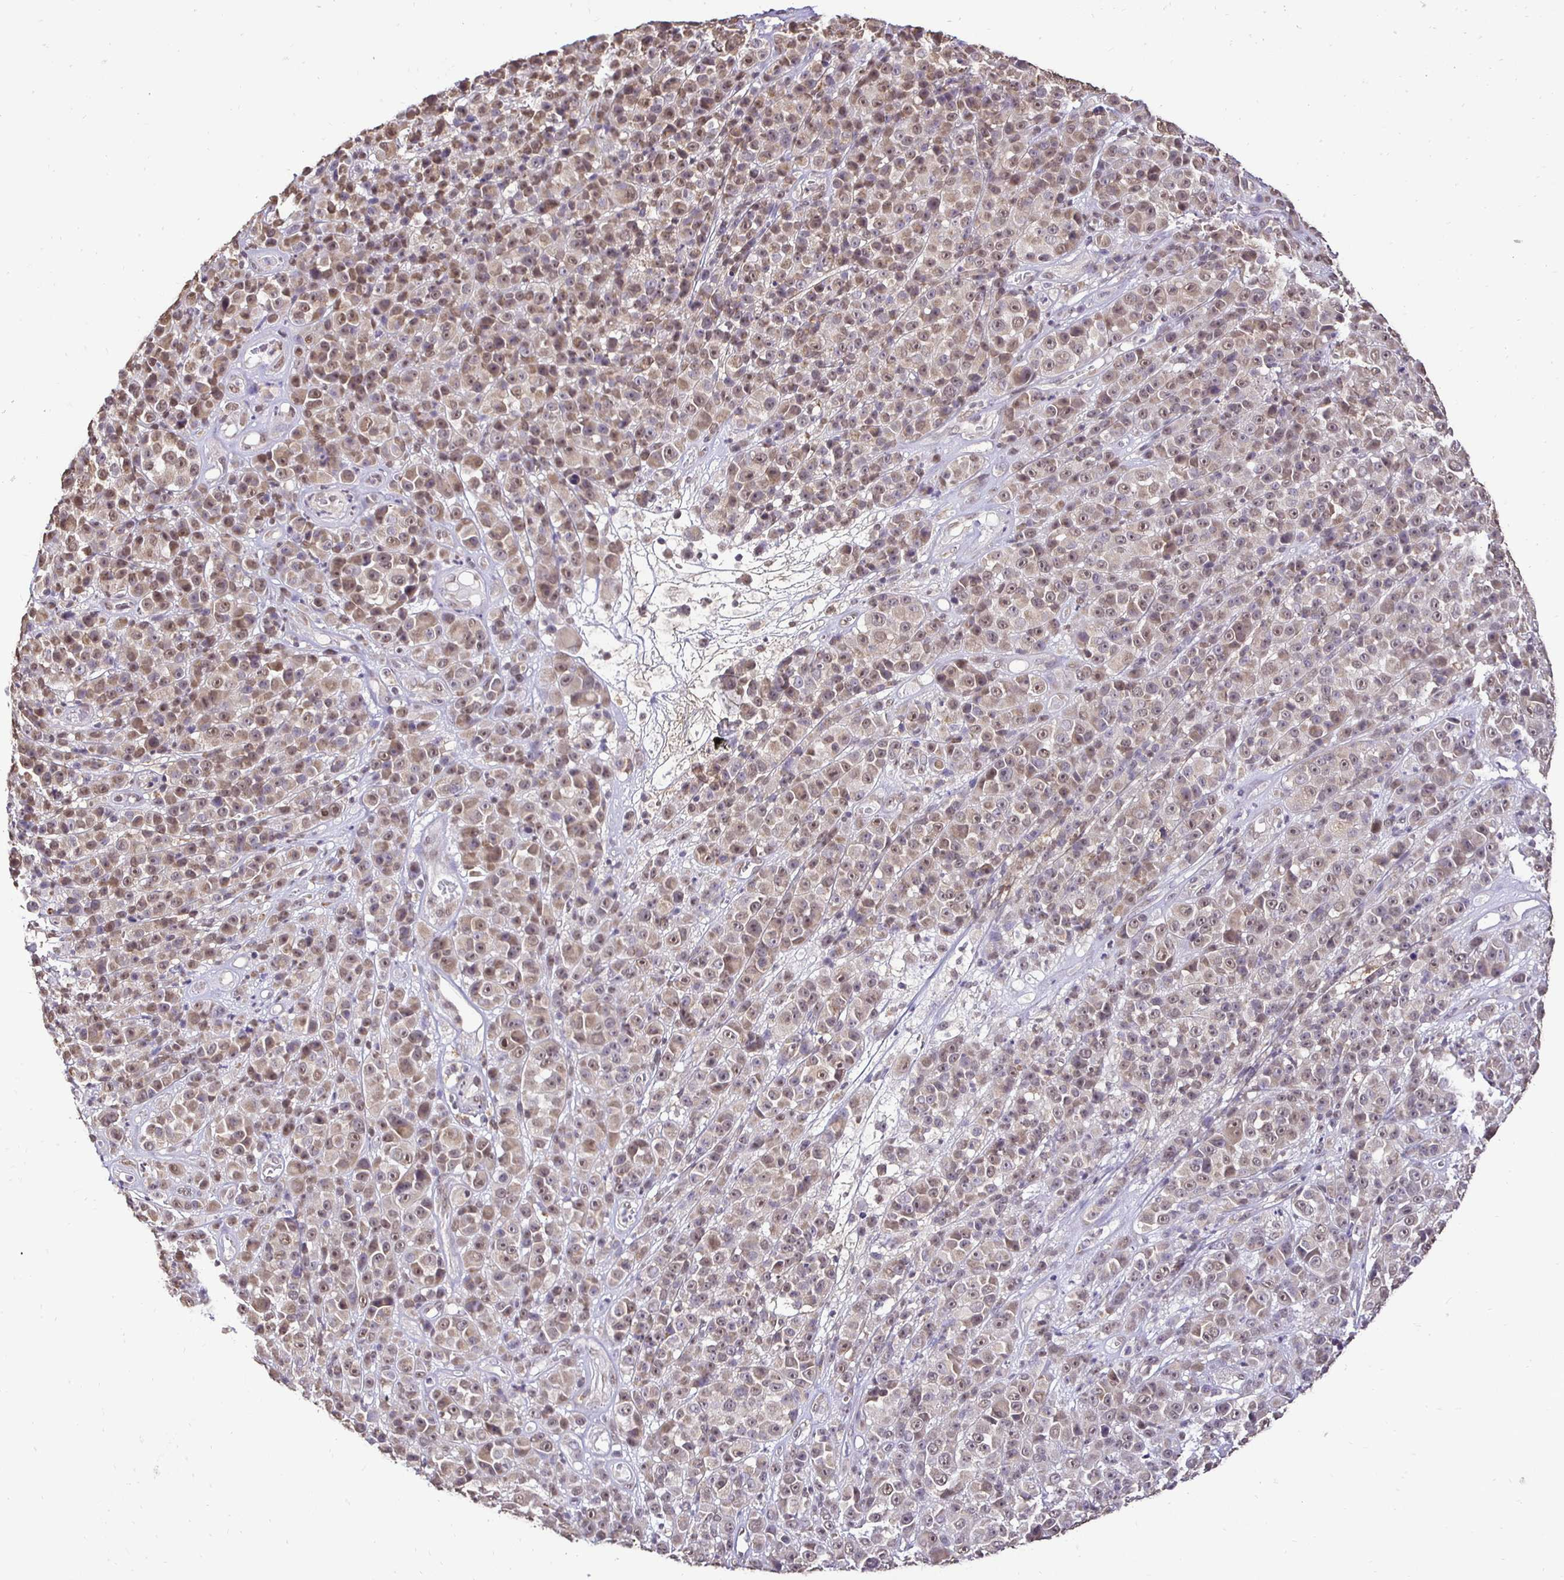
{"staining": {"intensity": "weak", "quantity": ">75%", "location": "nuclear"}, "tissue": "melanoma", "cell_type": "Tumor cells", "image_type": "cancer", "snomed": [{"axis": "morphology", "description": "Malignant melanoma, NOS"}, {"axis": "topography", "description": "Skin"}, {"axis": "topography", "description": "Skin of back"}], "caption": "Immunohistochemistry (IHC) of human melanoma displays low levels of weak nuclear positivity in about >75% of tumor cells.", "gene": "RHEBL1", "patient": {"sex": "male", "age": 91}}